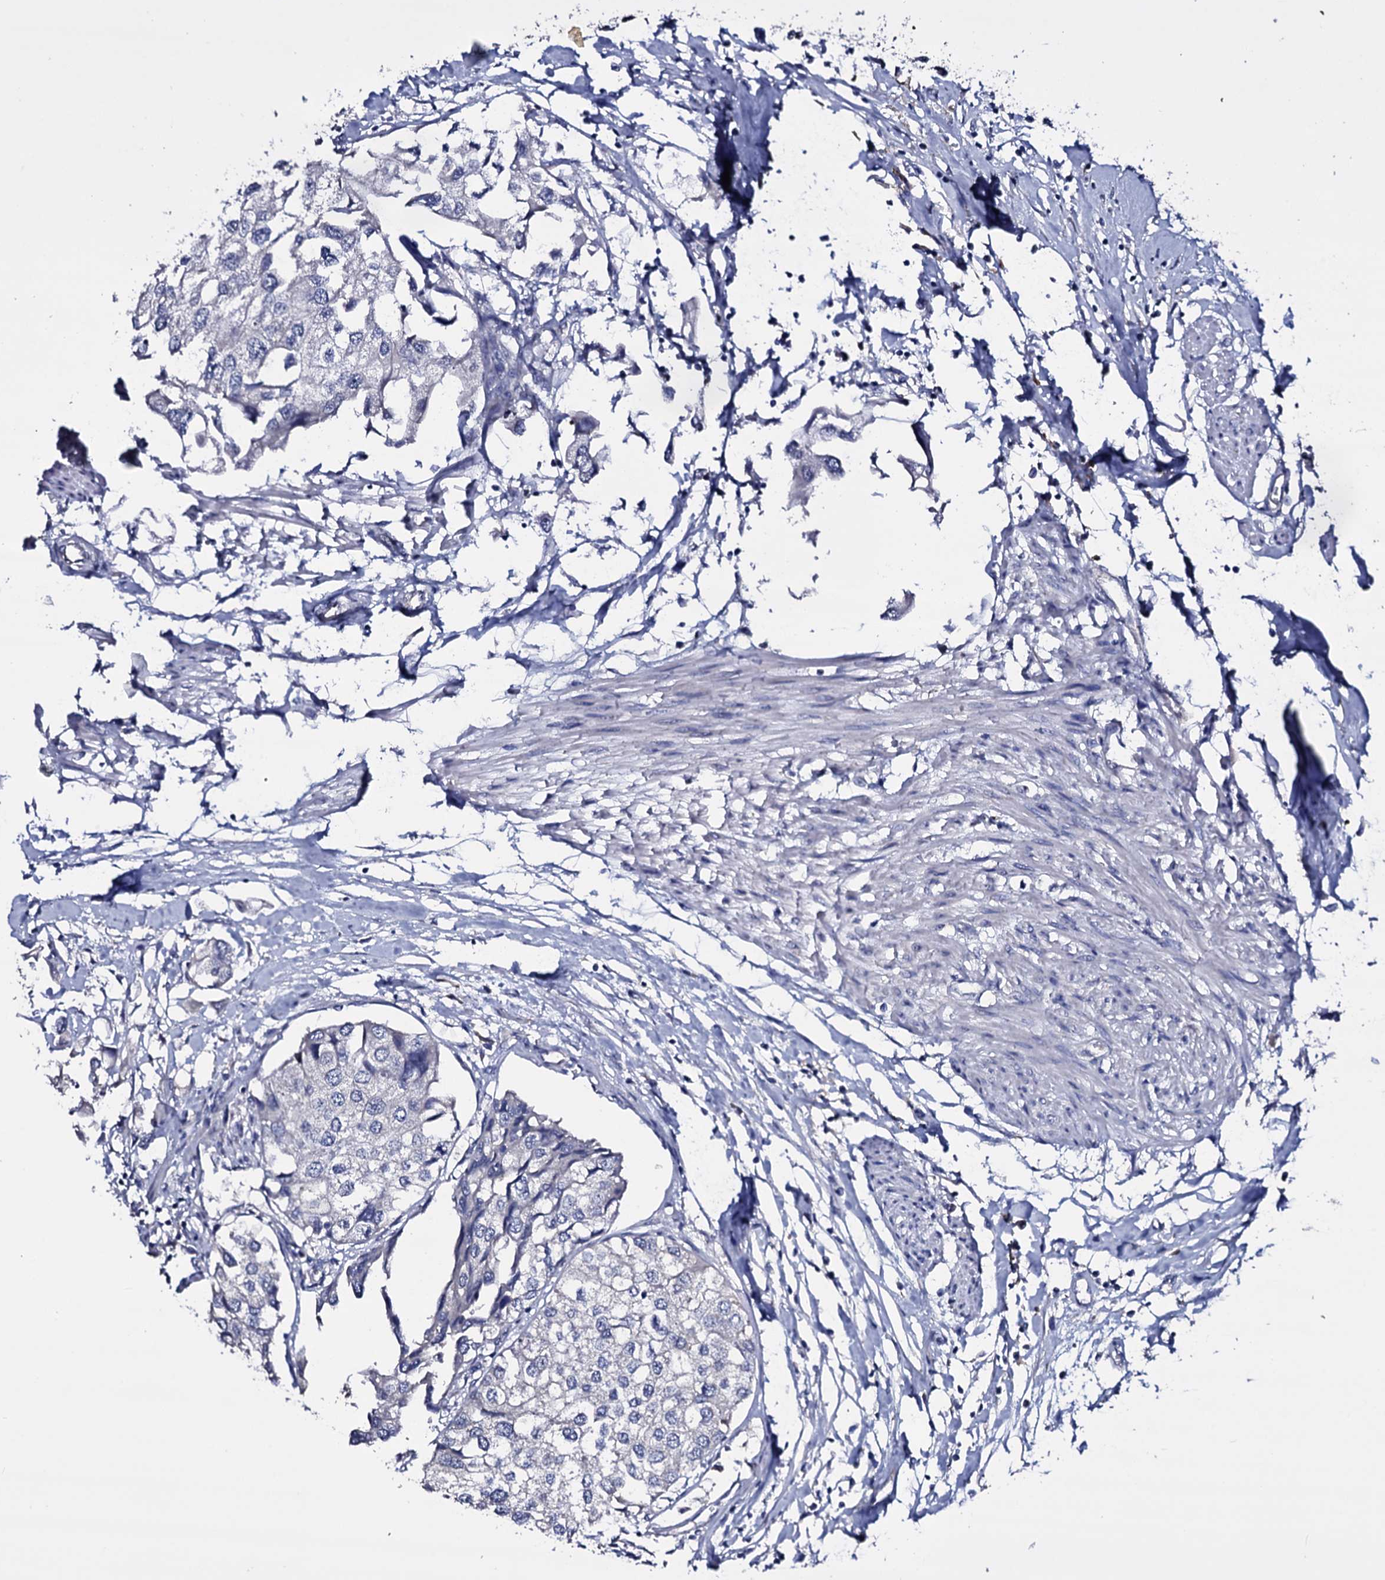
{"staining": {"intensity": "negative", "quantity": "none", "location": "none"}, "tissue": "urothelial cancer", "cell_type": "Tumor cells", "image_type": "cancer", "snomed": [{"axis": "morphology", "description": "Urothelial carcinoma, High grade"}, {"axis": "topography", "description": "Urinary bladder"}], "caption": "There is no significant positivity in tumor cells of urothelial carcinoma (high-grade). The staining was performed using DAB to visualize the protein expression in brown, while the nuclei were stained in blue with hematoxylin (Magnification: 20x).", "gene": "BCL2L14", "patient": {"sex": "male", "age": 64}}